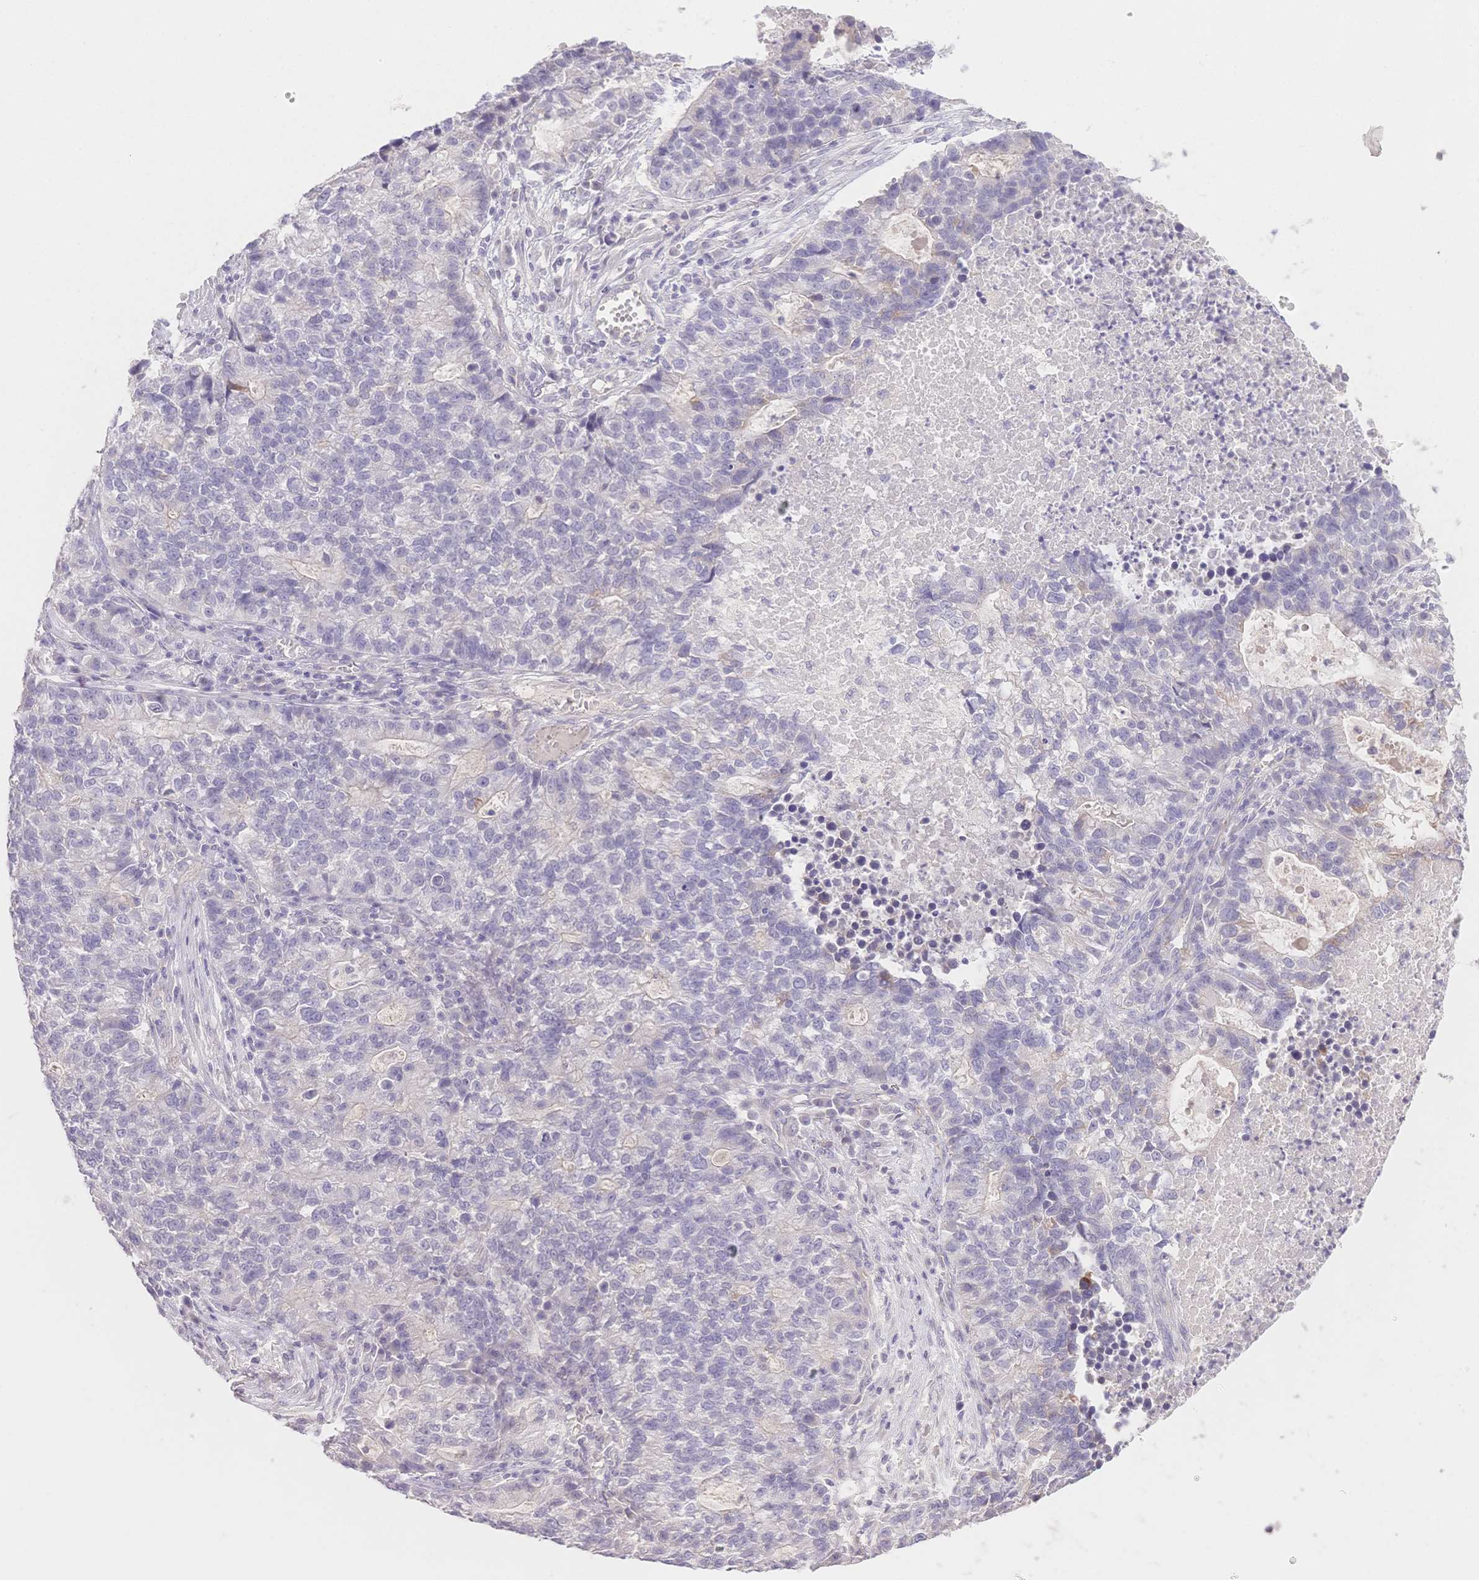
{"staining": {"intensity": "negative", "quantity": "none", "location": "none"}, "tissue": "lung cancer", "cell_type": "Tumor cells", "image_type": "cancer", "snomed": [{"axis": "morphology", "description": "Adenocarcinoma, NOS"}, {"axis": "topography", "description": "Lung"}], "caption": "DAB immunohistochemical staining of human lung adenocarcinoma displays no significant expression in tumor cells.", "gene": "SUV39H2", "patient": {"sex": "male", "age": 57}}